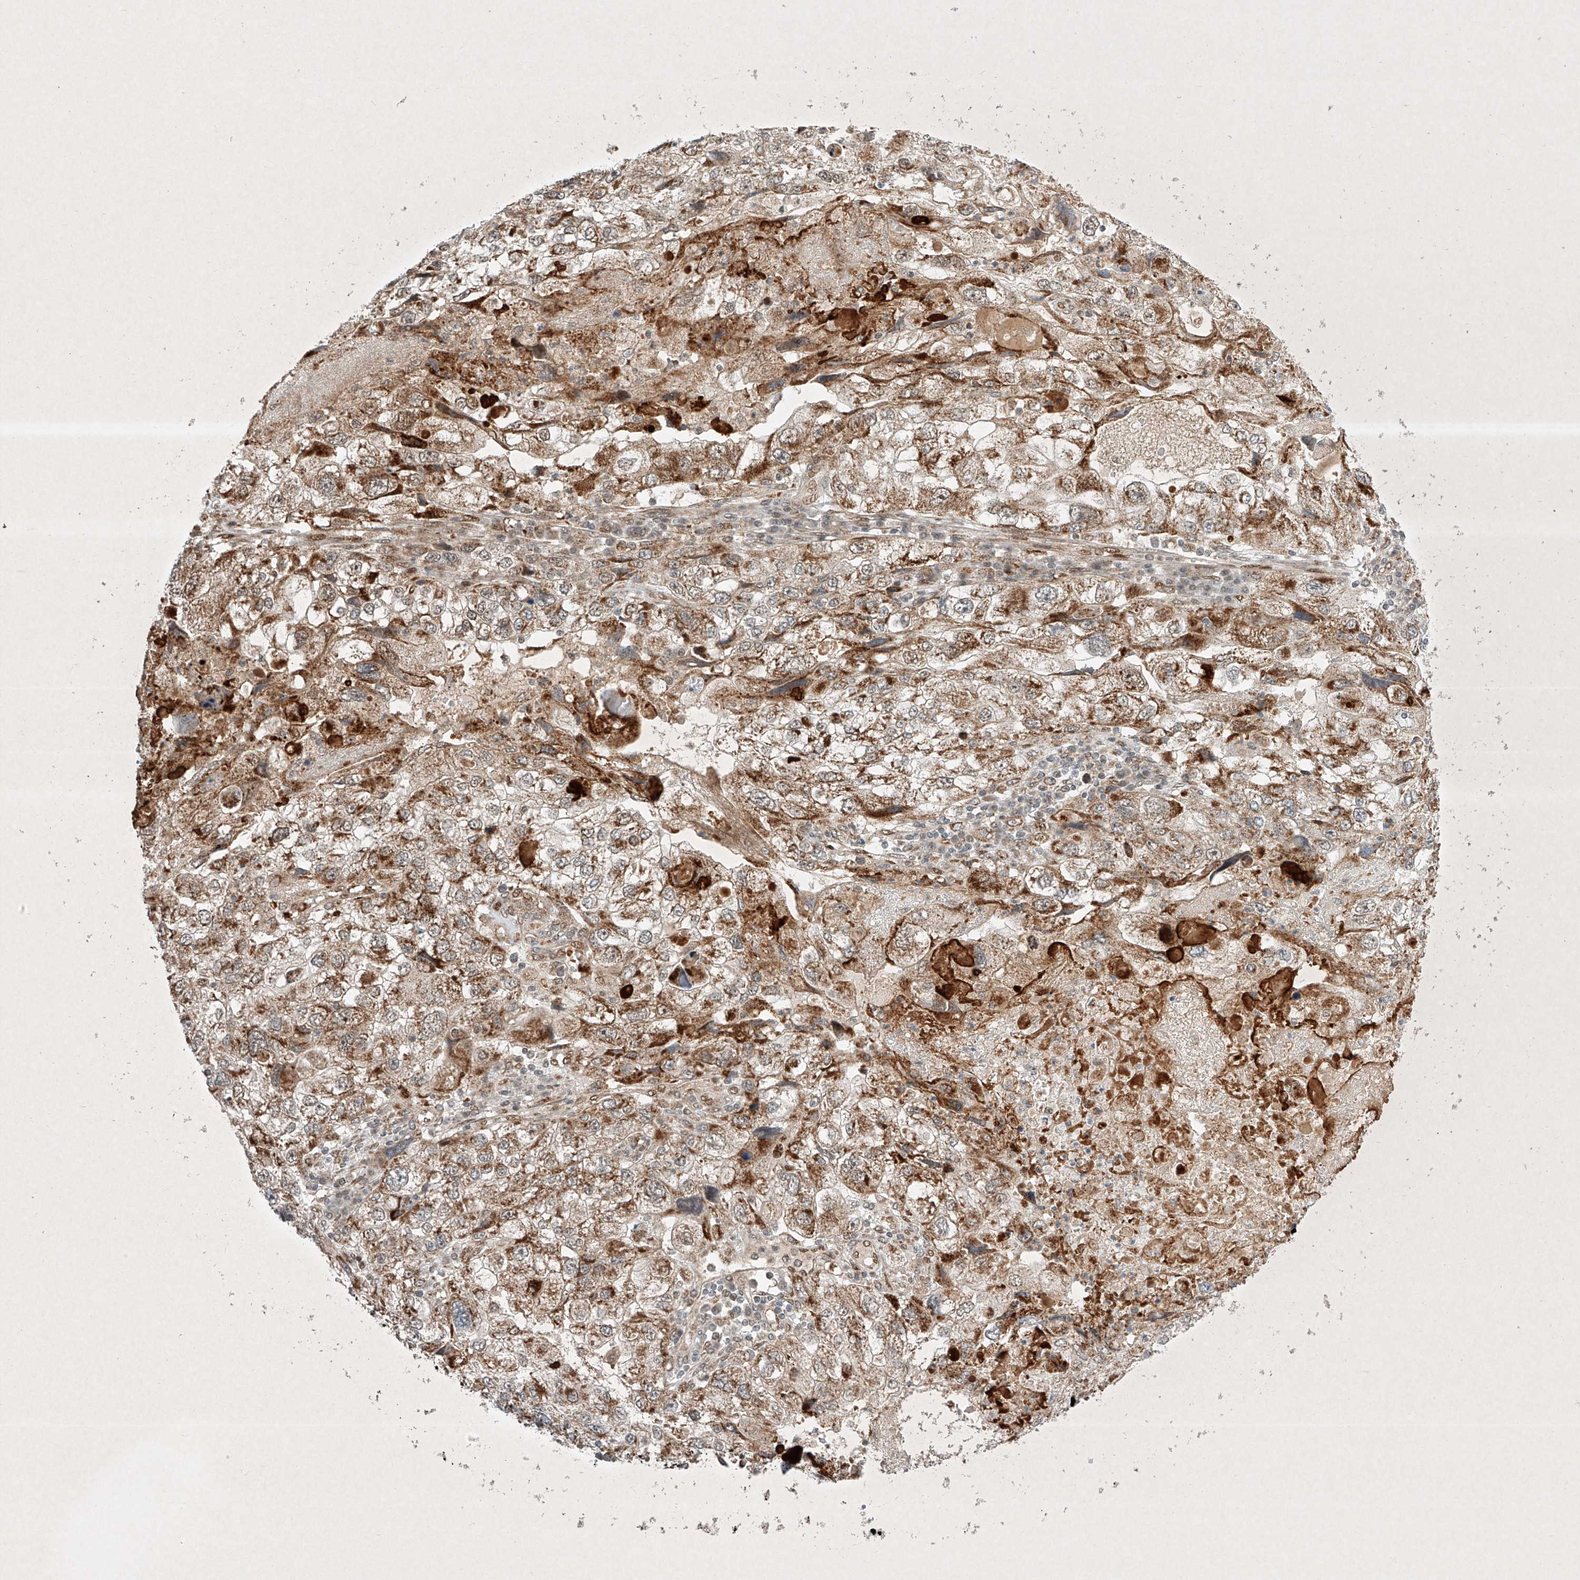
{"staining": {"intensity": "moderate", "quantity": ">75%", "location": "cytoplasmic/membranous"}, "tissue": "endometrial cancer", "cell_type": "Tumor cells", "image_type": "cancer", "snomed": [{"axis": "morphology", "description": "Adenocarcinoma, NOS"}, {"axis": "topography", "description": "Endometrium"}], "caption": "IHC (DAB (3,3'-diaminobenzidine)) staining of adenocarcinoma (endometrial) reveals moderate cytoplasmic/membranous protein staining in about >75% of tumor cells.", "gene": "EPG5", "patient": {"sex": "female", "age": 49}}